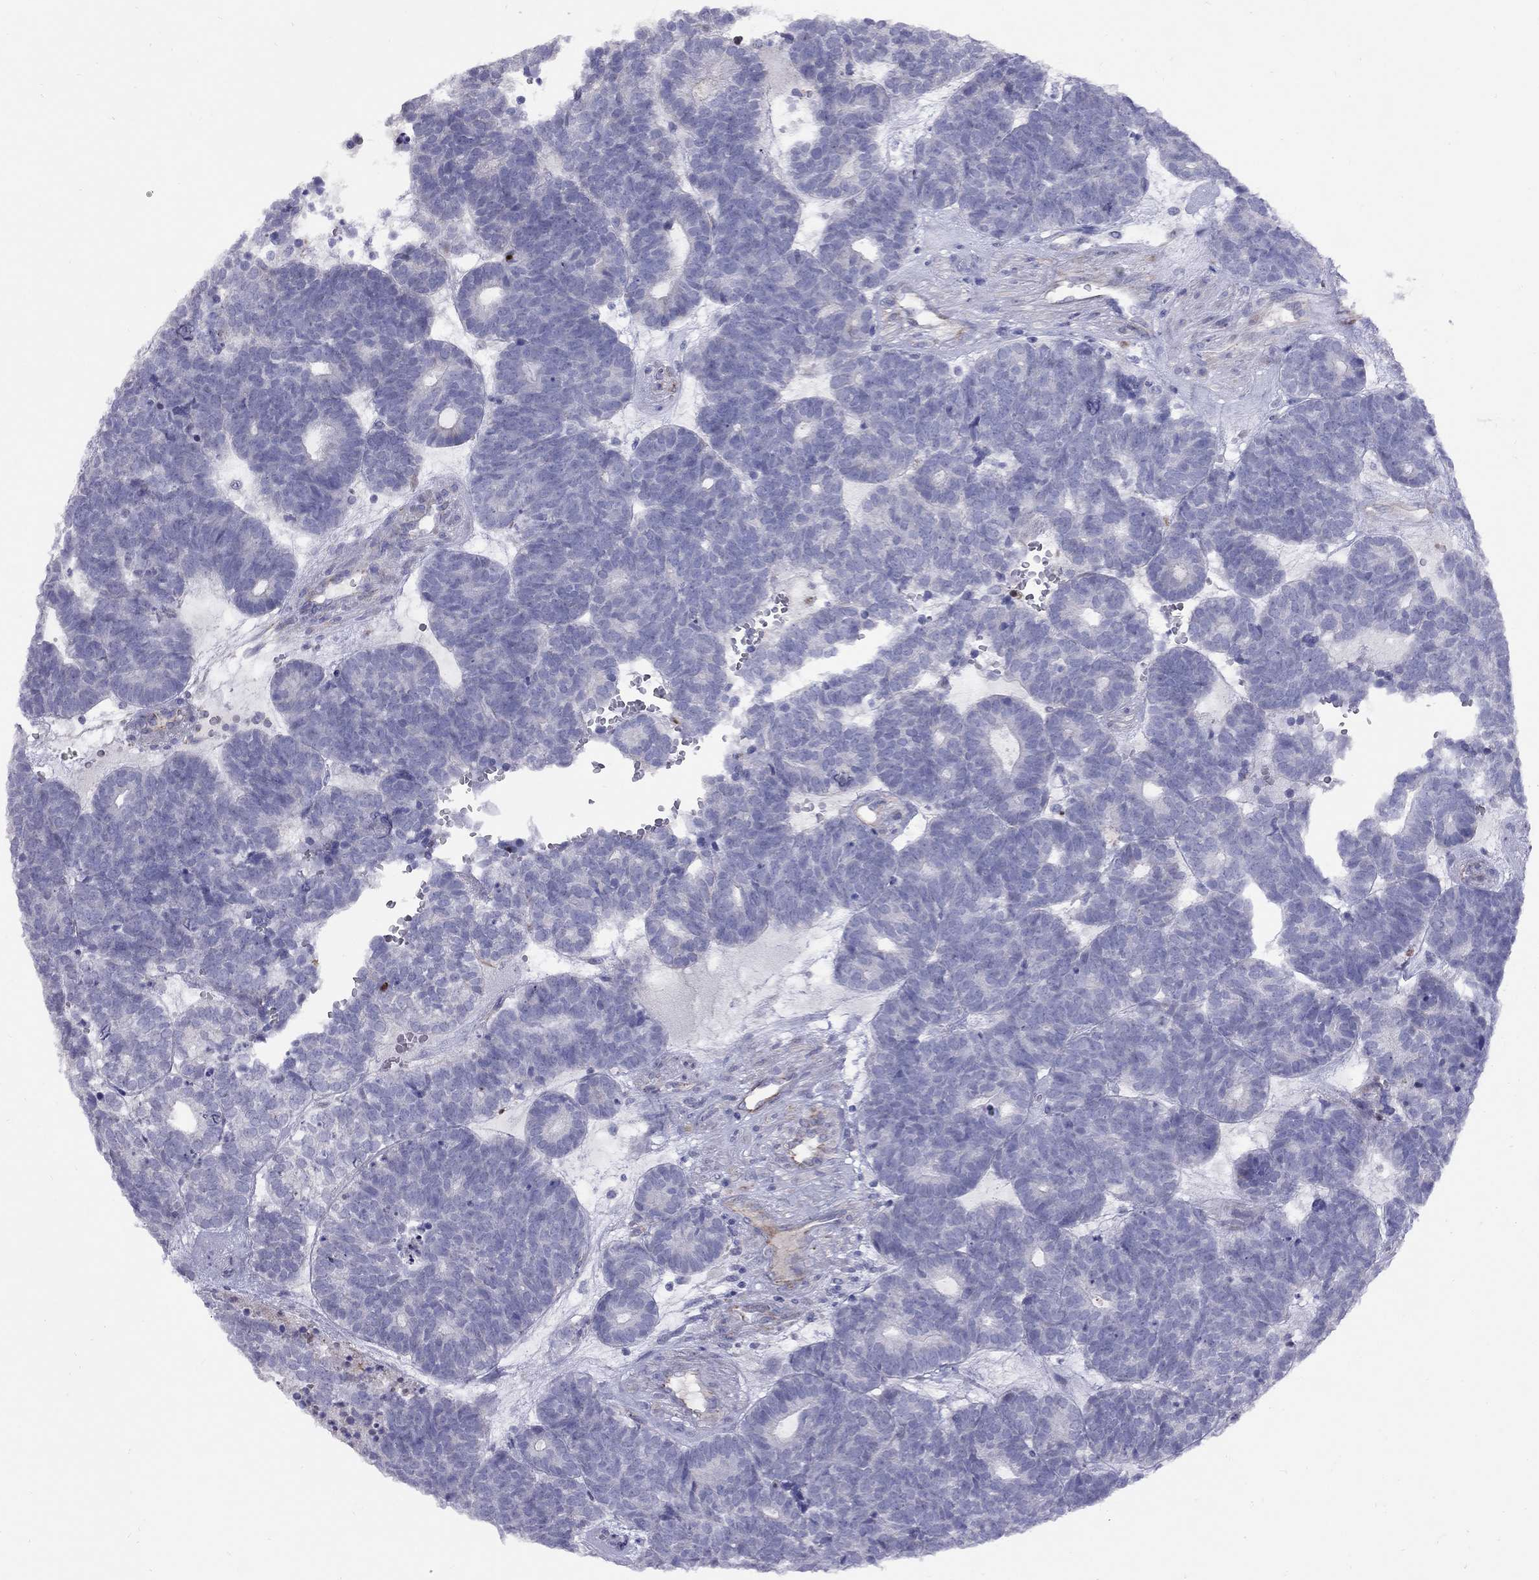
{"staining": {"intensity": "negative", "quantity": "none", "location": "none"}, "tissue": "head and neck cancer", "cell_type": "Tumor cells", "image_type": "cancer", "snomed": [{"axis": "morphology", "description": "Adenocarcinoma, NOS"}, {"axis": "topography", "description": "Head-Neck"}], "caption": "Tumor cells show no significant staining in adenocarcinoma (head and neck).", "gene": "SPINT4", "patient": {"sex": "female", "age": 81}}